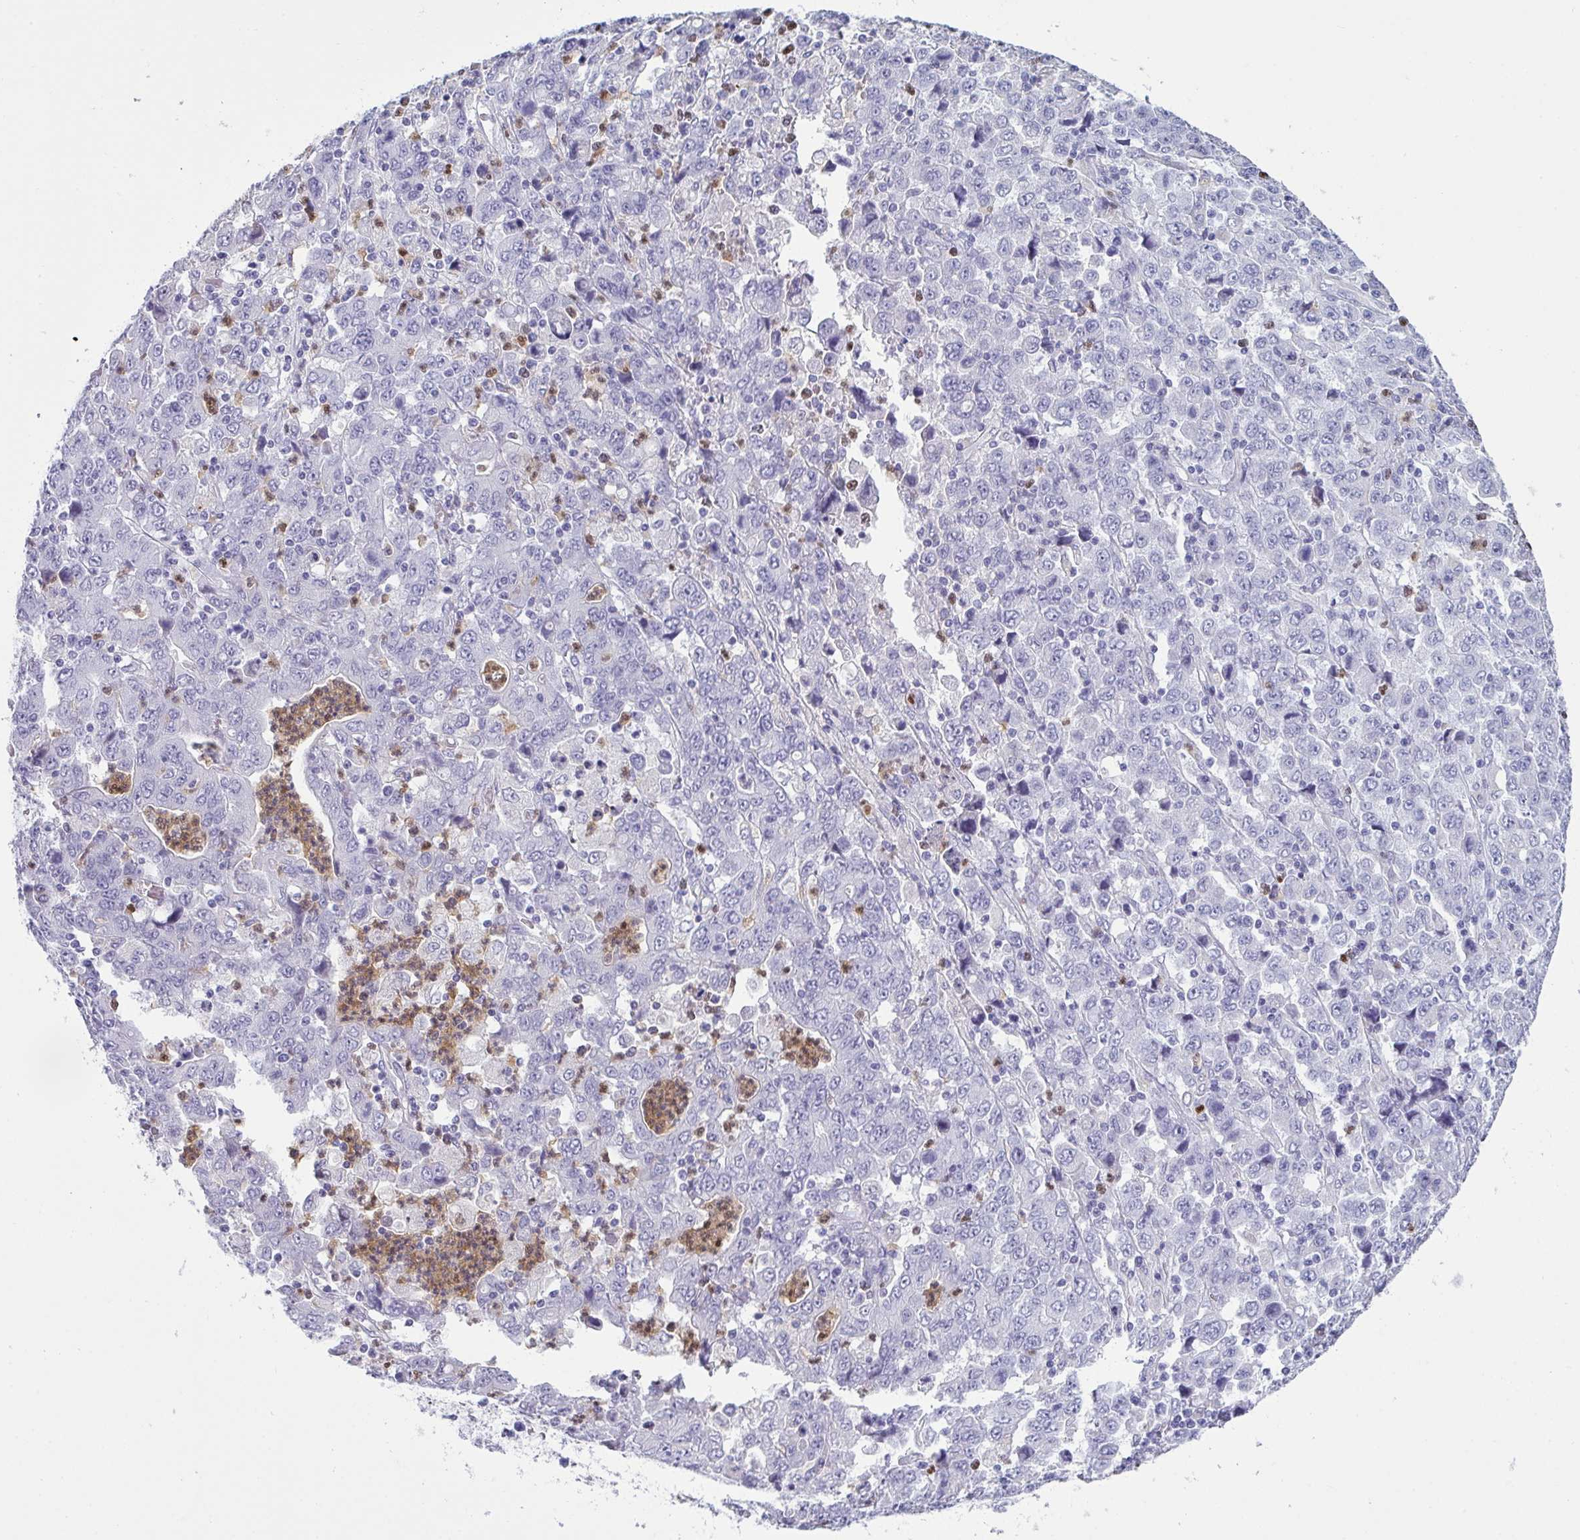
{"staining": {"intensity": "negative", "quantity": "none", "location": "none"}, "tissue": "stomach cancer", "cell_type": "Tumor cells", "image_type": "cancer", "snomed": [{"axis": "morphology", "description": "Adenocarcinoma, NOS"}, {"axis": "topography", "description": "Stomach, upper"}], "caption": "Immunohistochemistry of human adenocarcinoma (stomach) demonstrates no positivity in tumor cells.", "gene": "SERPINB10", "patient": {"sex": "male", "age": 69}}